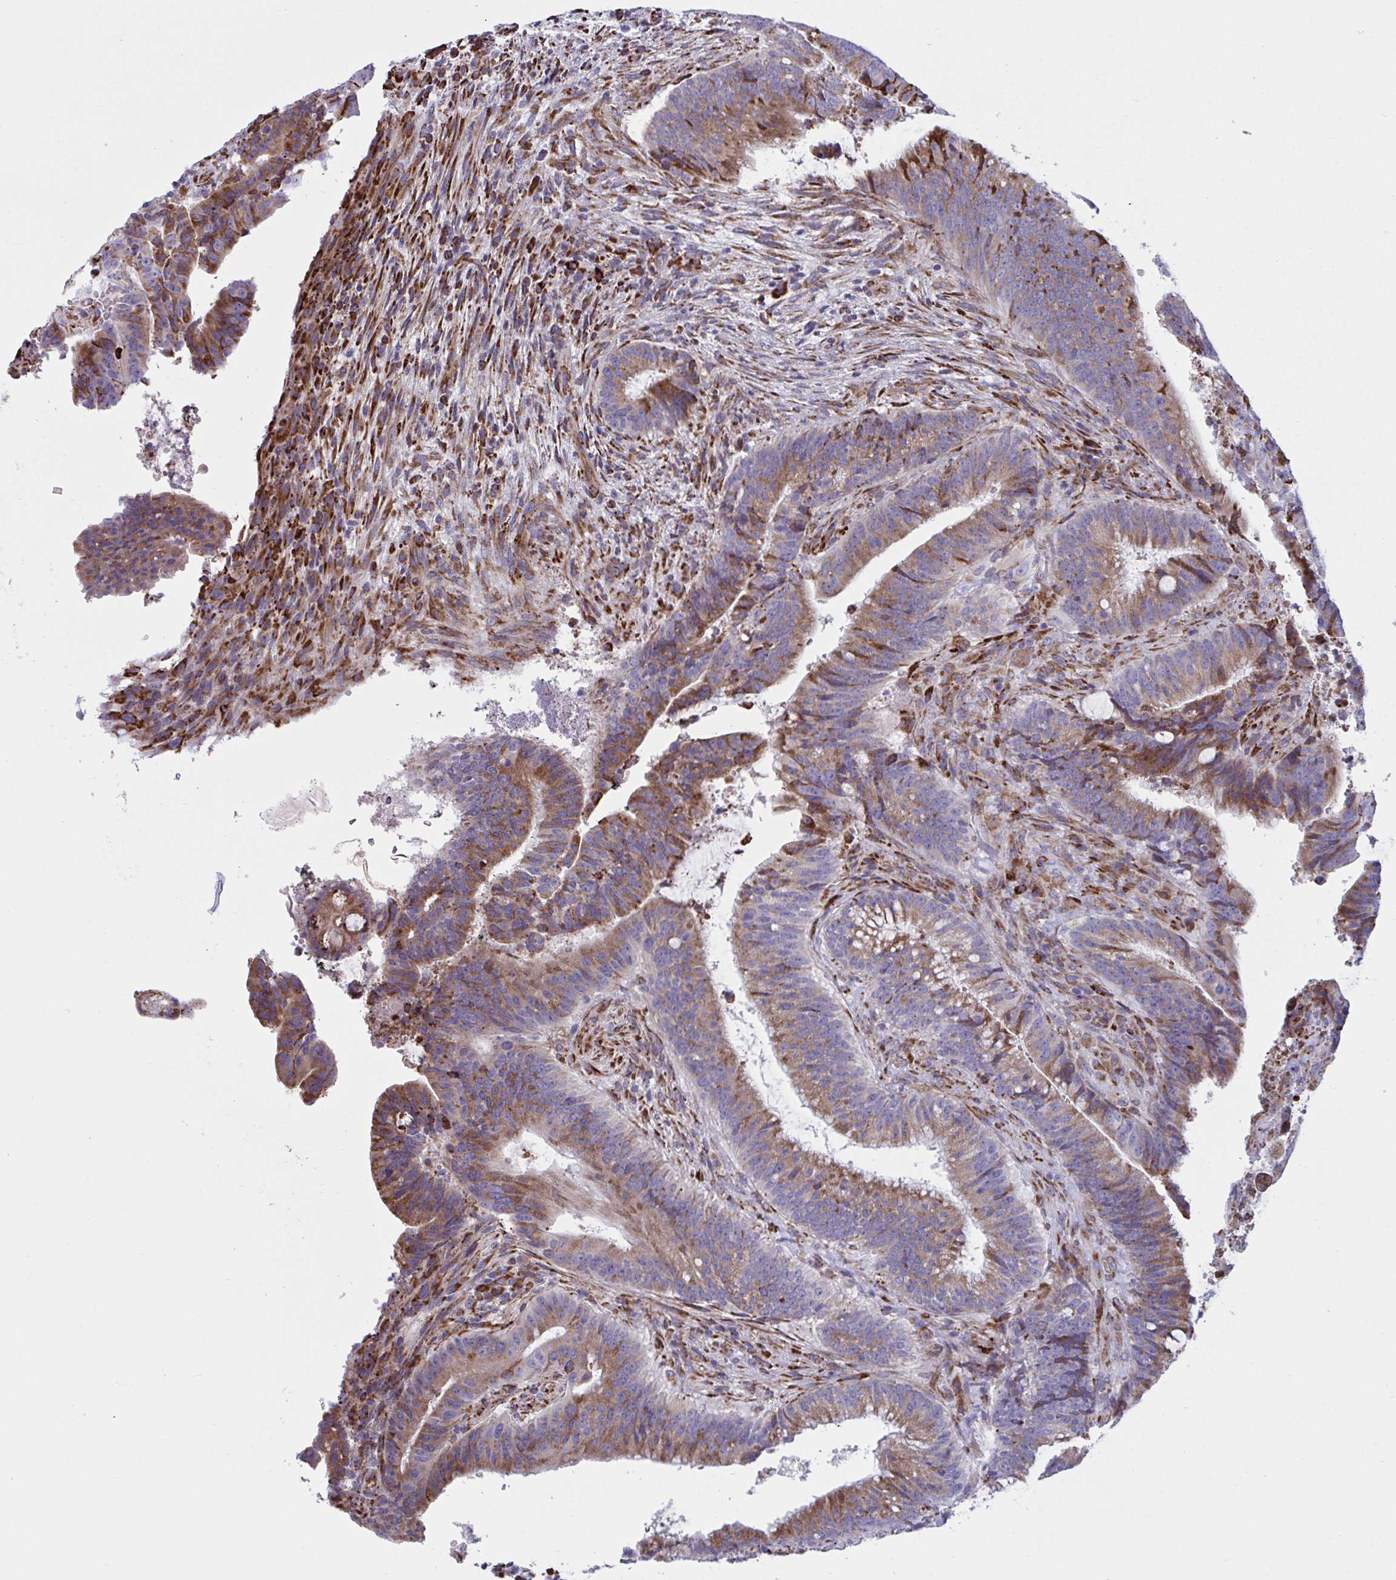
{"staining": {"intensity": "moderate", "quantity": ">75%", "location": "cytoplasmic/membranous"}, "tissue": "colorectal cancer", "cell_type": "Tumor cells", "image_type": "cancer", "snomed": [{"axis": "morphology", "description": "Adenocarcinoma, NOS"}, {"axis": "topography", "description": "Colon"}], "caption": "Colorectal cancer was stained to show a protein in brown. There is medium levels of moderate cytoplasmic/membranous positivity in about >75% of tumor cells.", "gene": "PEAK3", "patient": {"sex": "female", "age": 43}}